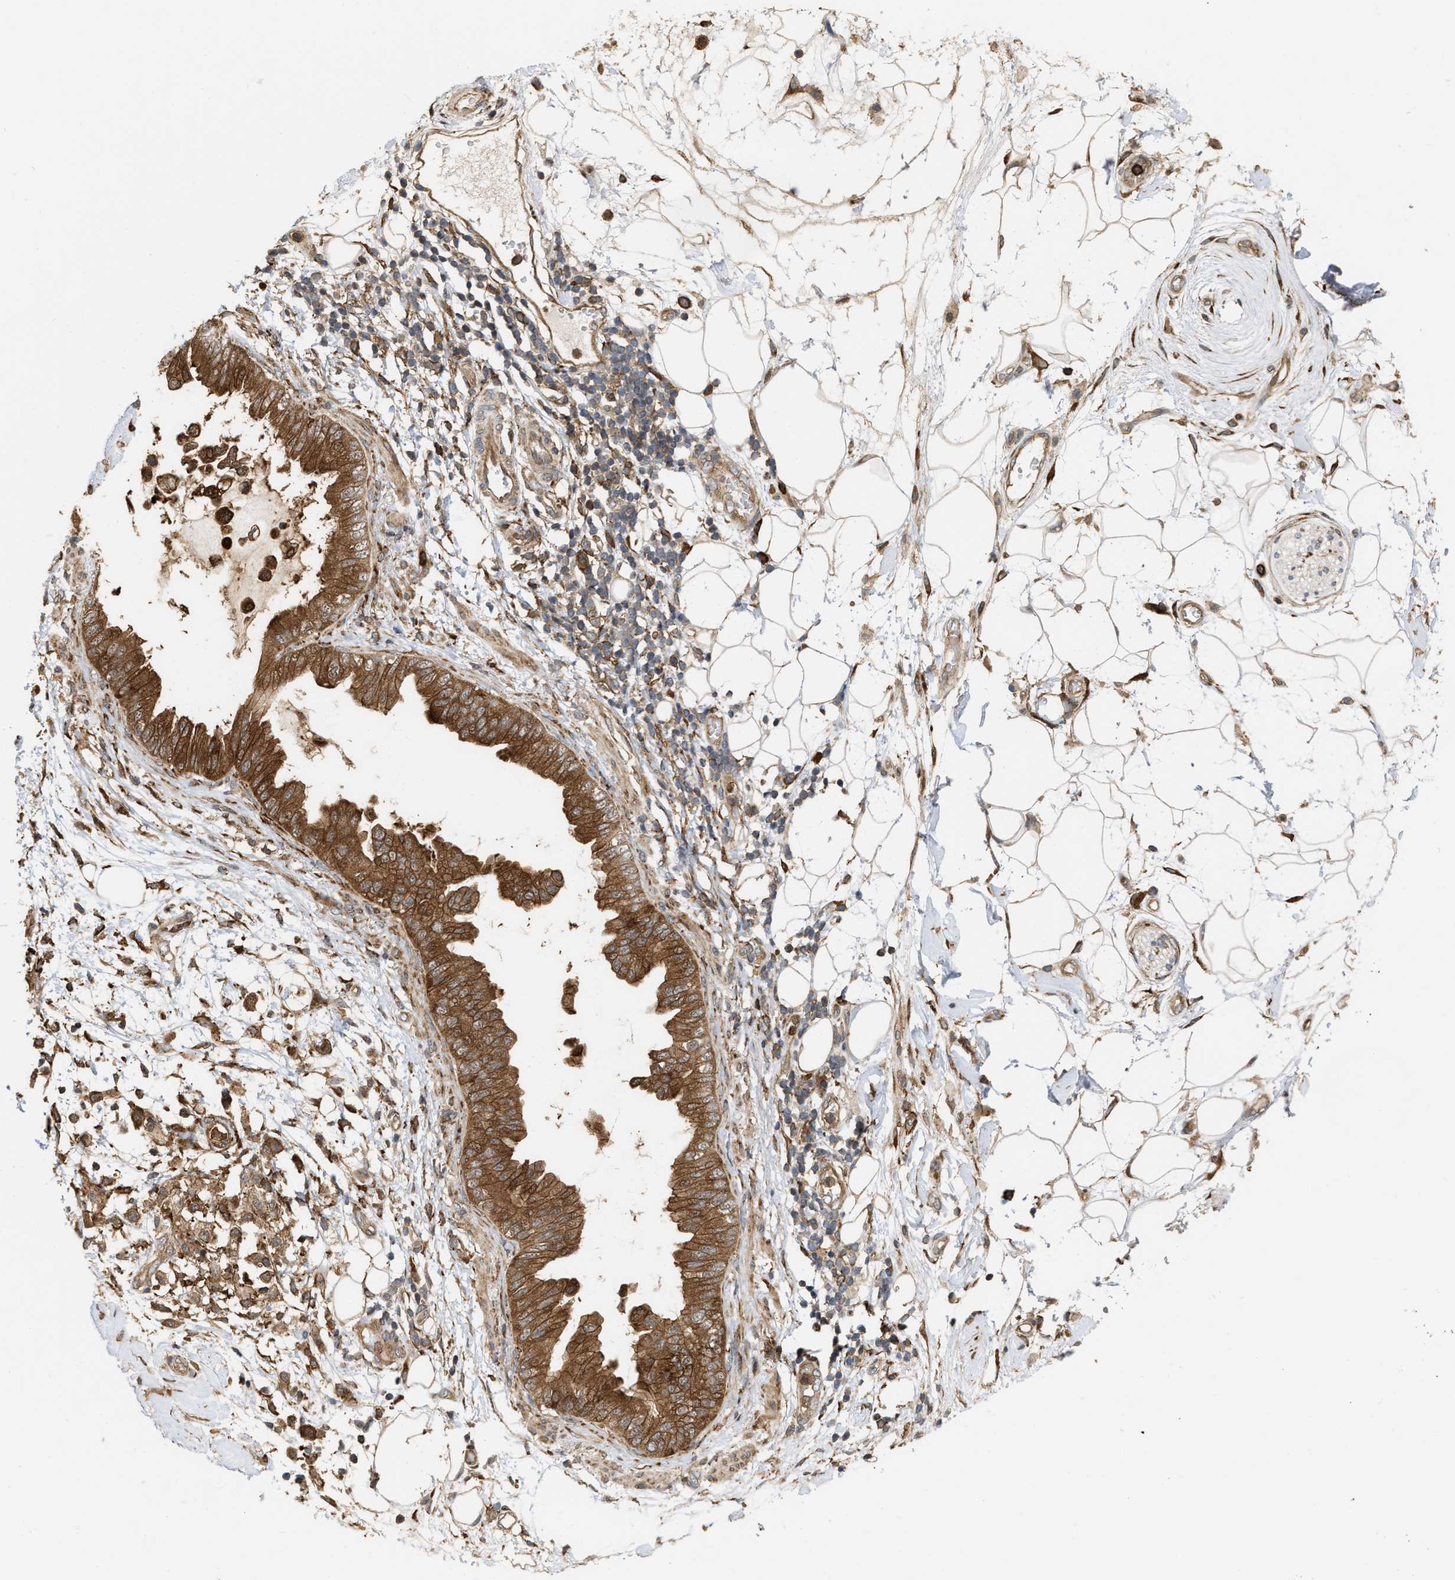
{"staining": {"intensity": "weak", "quantity": "25%-75%", "location": "cytoplasmic/membranous"}, "tissue": "adipose tissue", "cell_type": "Adipocytes", "image_type": "normal", "snomed": [{"axis": "morphology", "description": "Normal tissue, NOS"}, {"axis": "morphology", "description": "Adenocarcinoma, NOS"}, {"axis": "topography", "description": "Duodenum"}, {"axis": "topography", "description": "Peripheral nerve tissue"}], "caption": "Immunohistochemistry of normal human adipose tissue reveals low levels of weak cytoplasmic/membranous positivity in about 25%-75% of adipocytes.", "gene": "IQCE", "patient": {"sex": "female", "age": 60}}